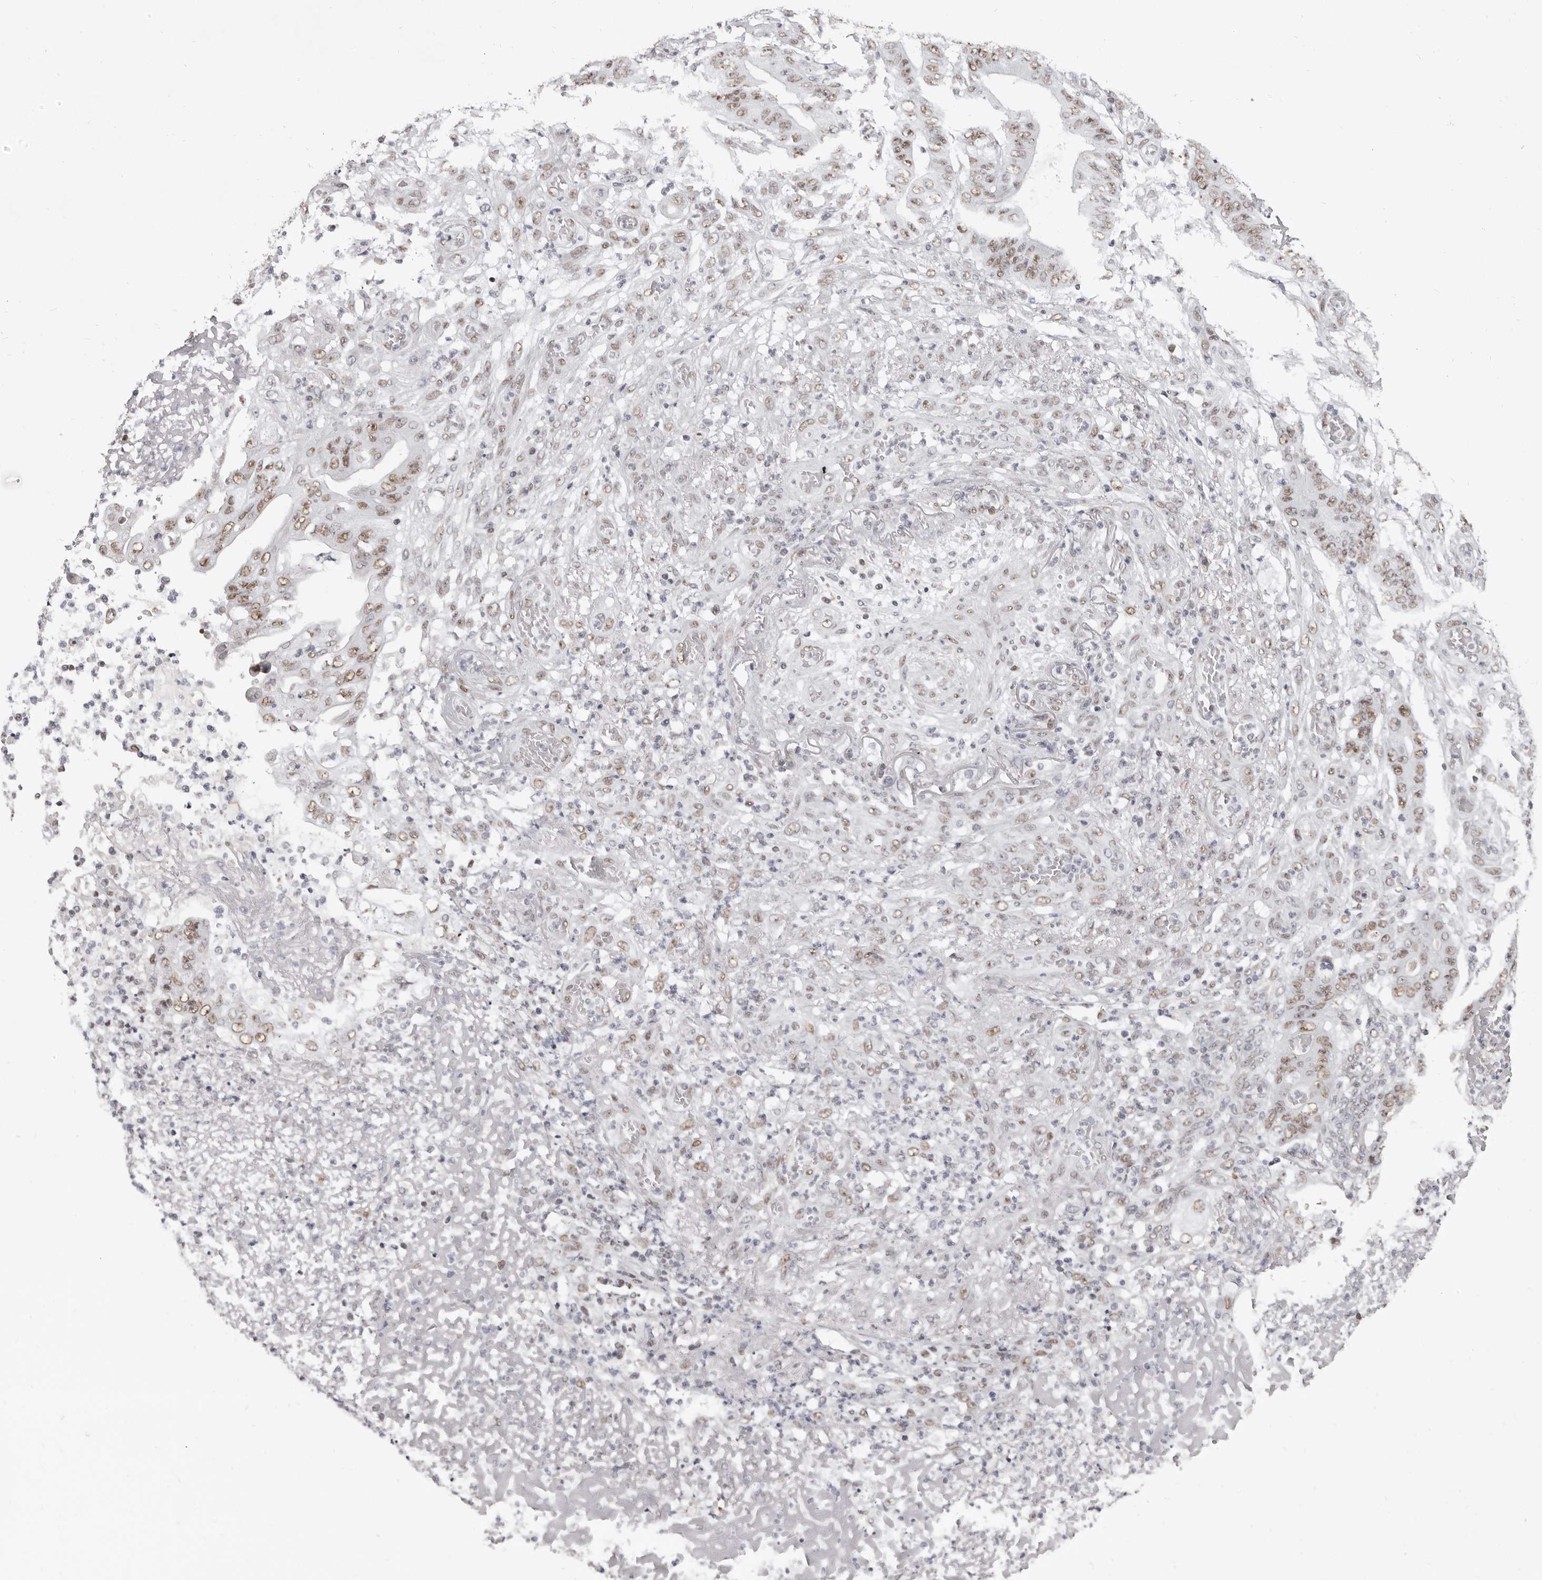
{"staining": {"intensity": "moderate", "quantity": "25%-75%", "location": "nuclear"}, "tissue": "stomach cancer", "cell_type": "Tumor cells", "image_type": "cancer", "snomed": [{"axis": "morphology", "description": "Adenocarcinoma, NOS"}, {"axis": "topography", "description": "Stomach"}], "caption": "A micrograph of stomach adenocarcinoma stained for a protein exhibits moderate nuclear brown staining in tumor cells.", "gene": "SCAF4", "patient": {"sex": "female", "age": 73}}